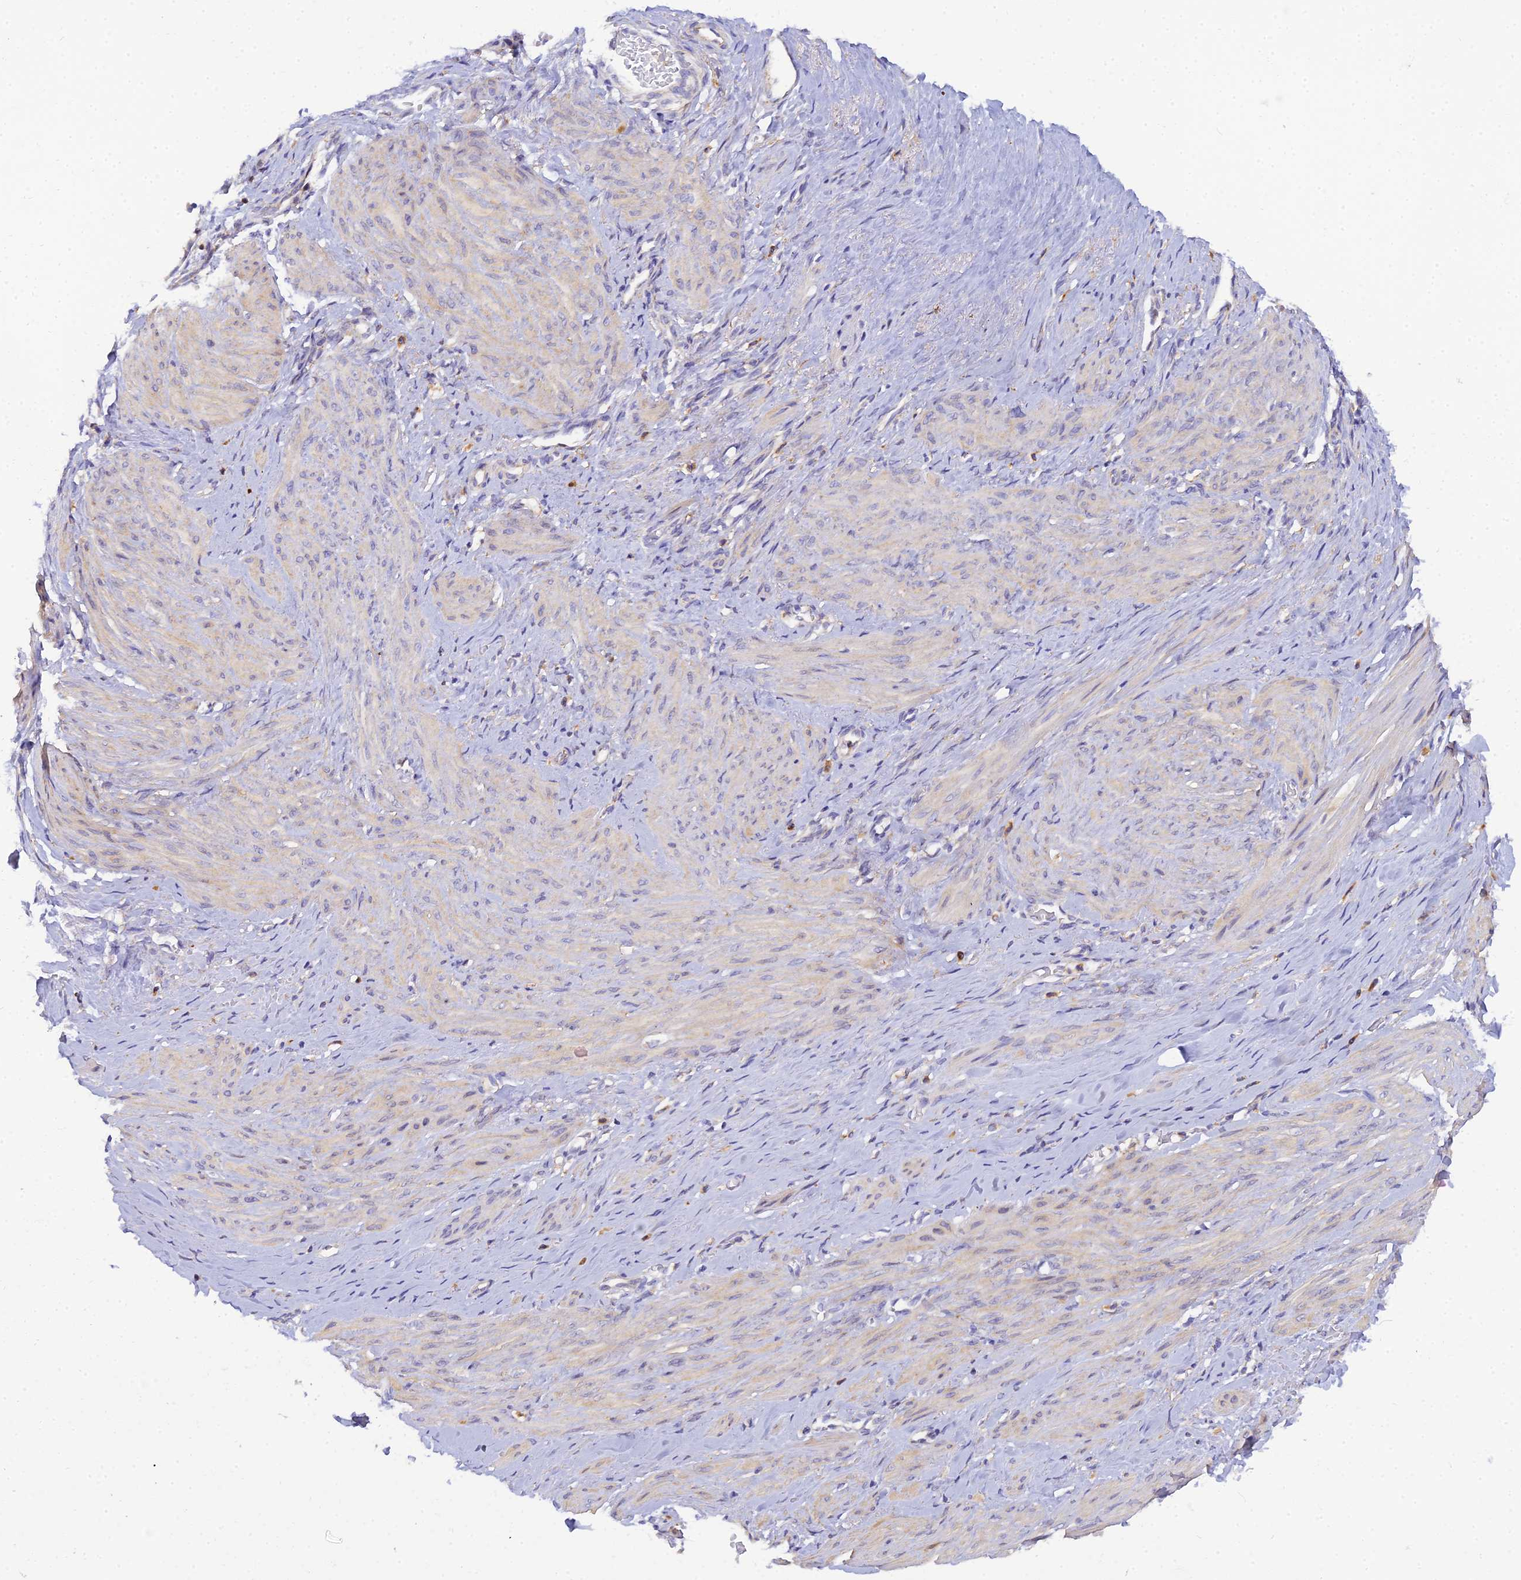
{"staining": {"intensity": "weak", "quantity": "<25%", "location": "cytoplasmic/membranous"}, "tissue": "smooth muscle", "cell_type": "Smooth muscle cells", "image_type": "normal", "snomed": [{"axis": "morphology", "description": "Normal tissue, NOS"}, {"axis": "topography", "description": "Endometrium"}], "caption": "IHC histopathology image of unremarkable smooth muscle: smooth muscle stained with DAB shows no significant protein expression in smooth muscle cells. (DAB (3,3'-diaminobenzidine) immunohistochemistry, high magnification).", "gene": "ARL8A", "patient": {"sex": "female", "age": 33}}